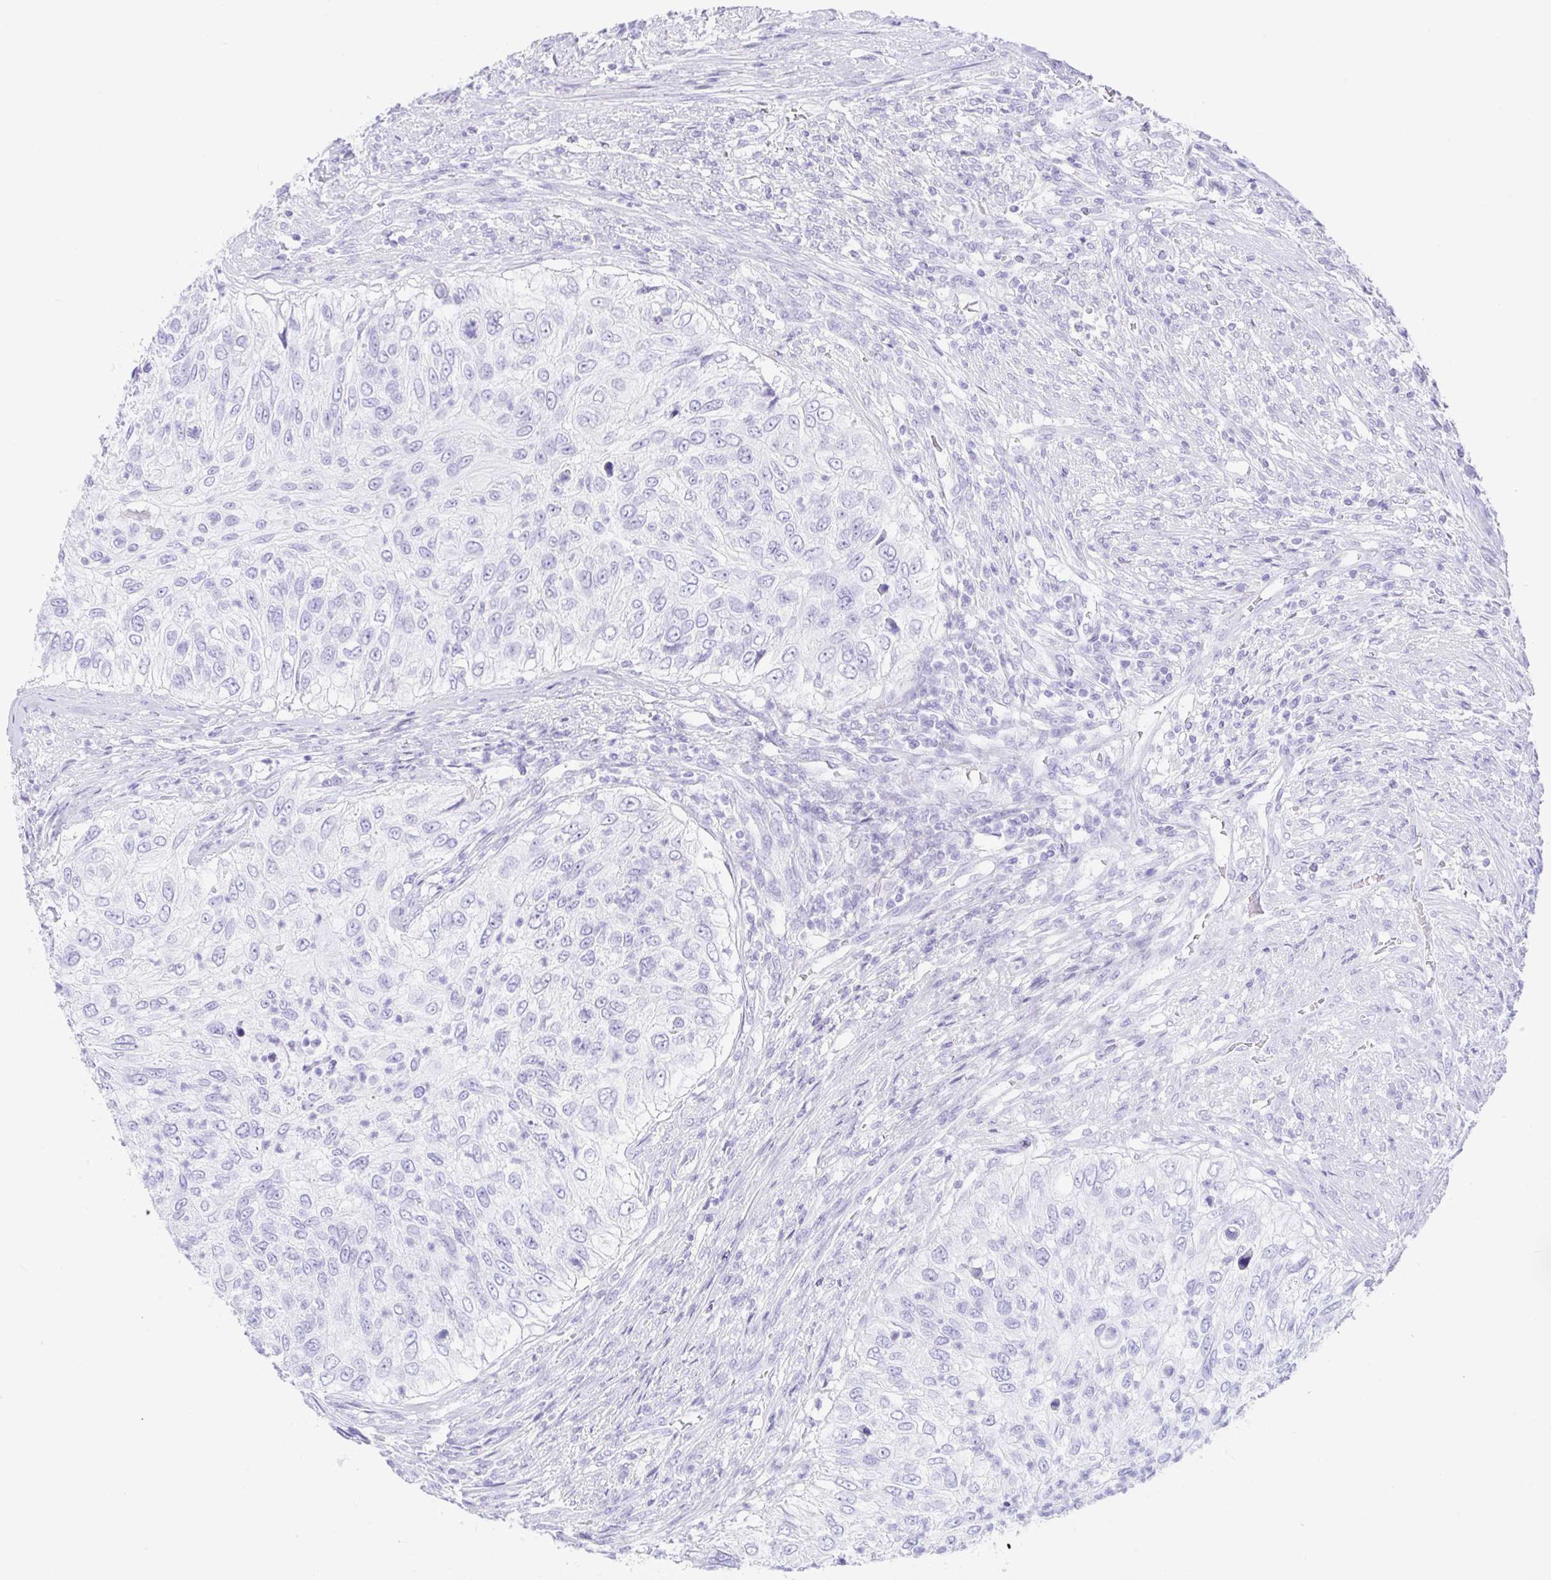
{"staining": {"intensity": "negative", "quantity": "none", "location": "none"}, "tissue": "urothelial cancer", "cell_type": "Tumor cells", "image_type": "cancer", "snomed": [{"axis": "morphology", "description": "Urothelial carcinoma, High grade"}, {"axis": "topography", "description": "Urinary bladder"}], "caption": "Immunohistochemistry (IHC) photomicrograph of neoplastic tissue: human high-grade urothelial carcinoma stained with DAB shows no significant protein staining in tumor cells.", "gene": "PAX8", "patient": {"sex": "female", "age": 60}}